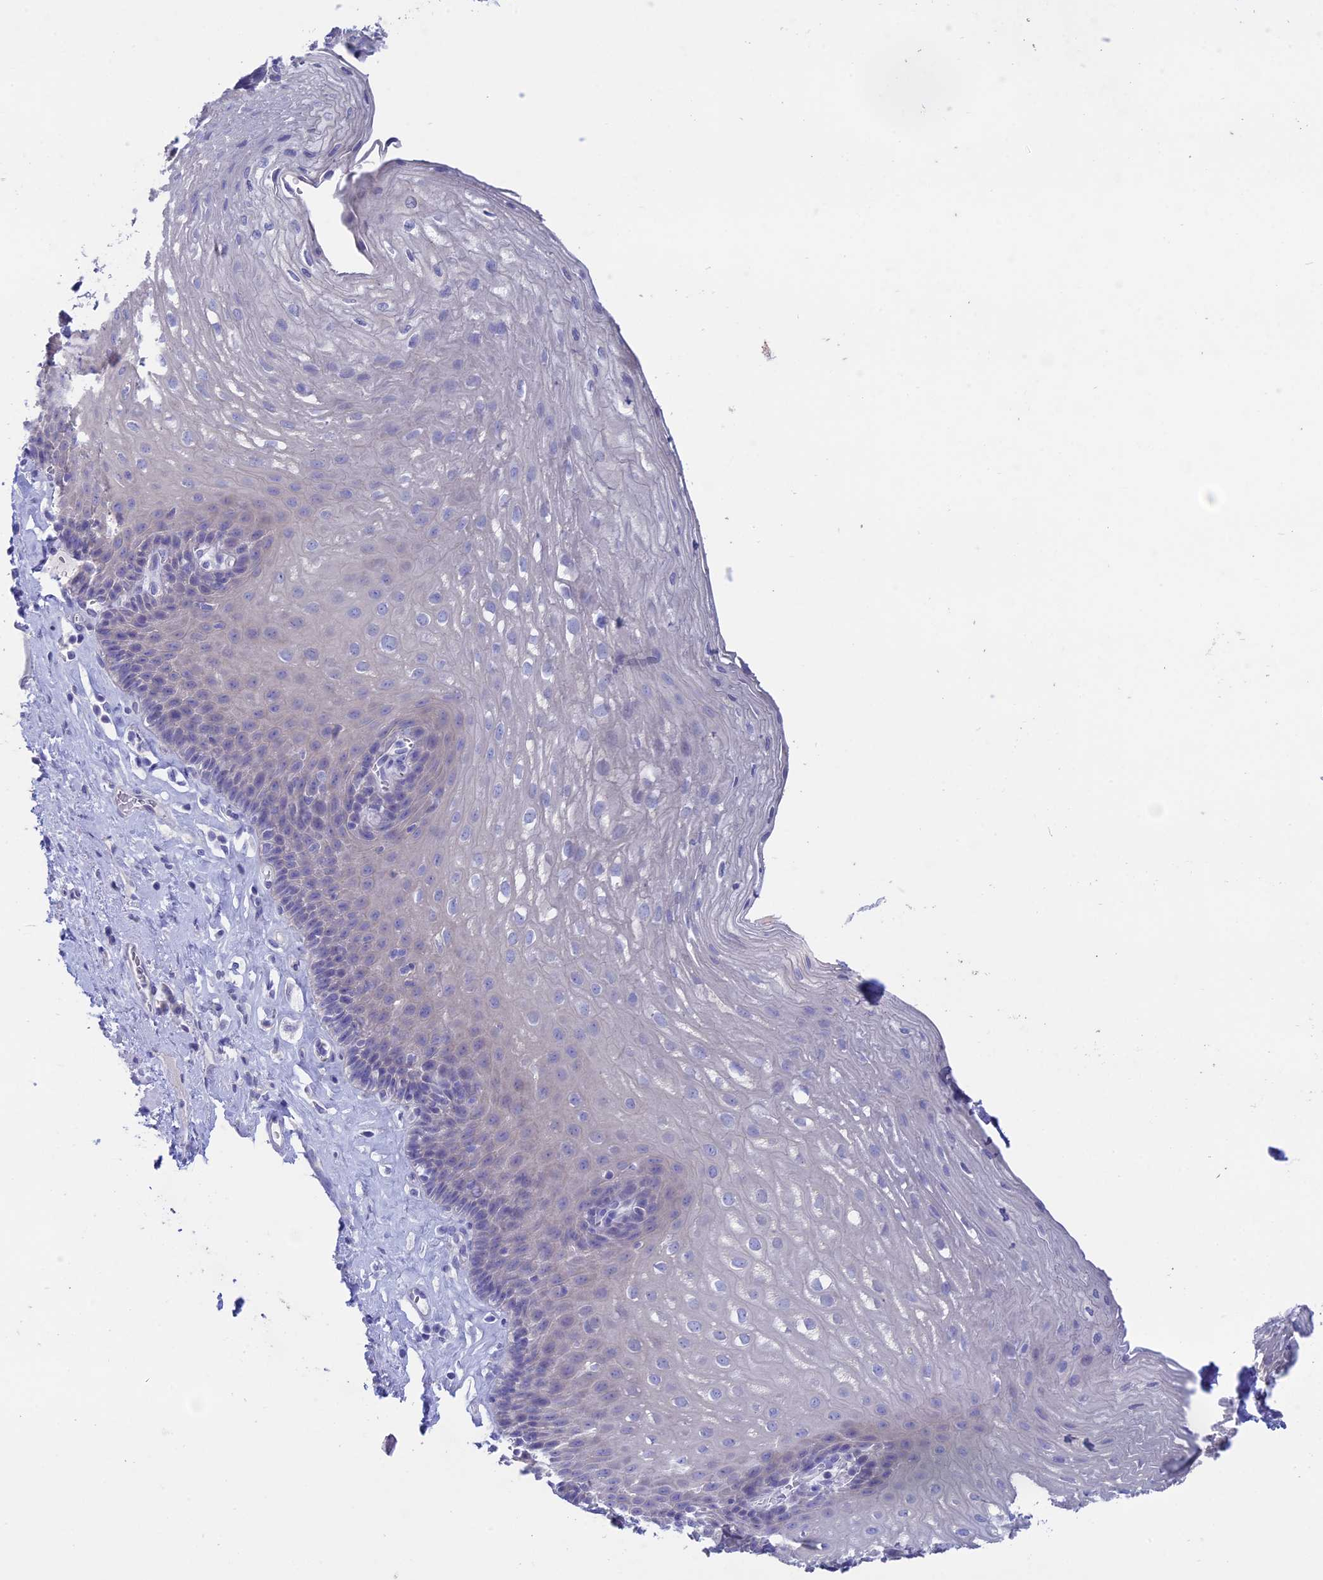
{"staining": {"intensity": "negative", "quantity": "none", "location": "none"}, "tissue": "esophagus", "cell_type": "Squamous epithelial cells", "image_type": "normal", "snomed": [{"axis": "morphology", "description": "Normal tissue, NOS"}, {"axis": "topography", "description": "Esophagus"}], "caption": "Squamous epithelial cells are negative for brown protein staining in normal esophagus. Brightfield microscopy of IHC stained with DAB (3,3'-diaminobenzidine) (brown) and hematoxylin (blue), captured at high magnification.", "gene": "BTBD19", "patient": {"sex": "female", "age": 66}}